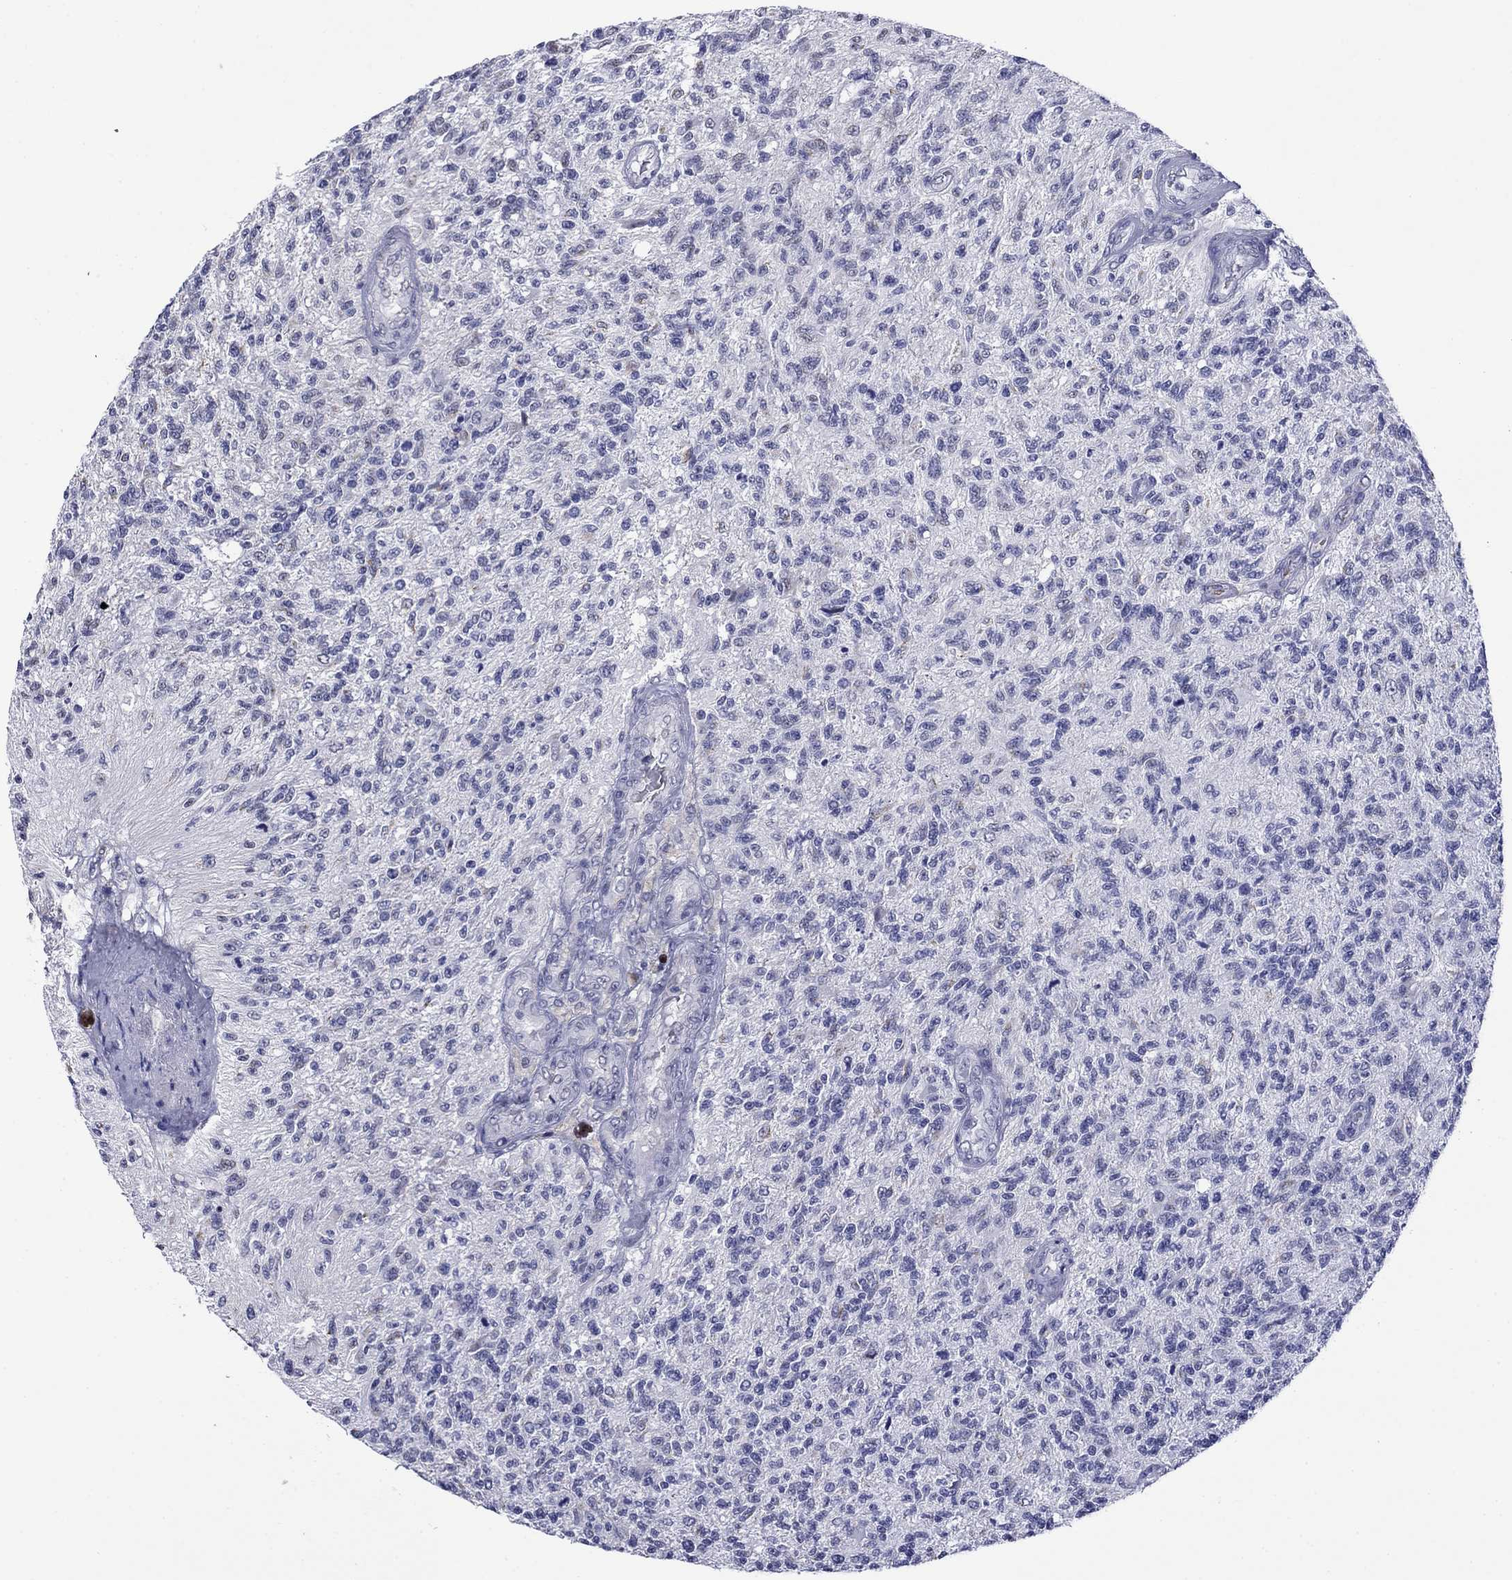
{"staining": {"intensity": "negative", "quantity": "none", "location": "none"}, "tissue": "glioma", "cell_type": "Tumor cells", "image_type": "cancer", "snomed": [{"axis": "morphology", "description": "Glioma, malignant, High grade"}, {"axis": "topography", "description": "Brain"}], "caption": "Tumor cells are negative for brown protein staining in high-grade glioma (malignant). (DAB (3,3'-diaminobenzidine) immunohistochemistry (IHC) with hematoxylin counter stain).", "gene": "APOA2", "patient": {"sex": "male", "age": 56}}